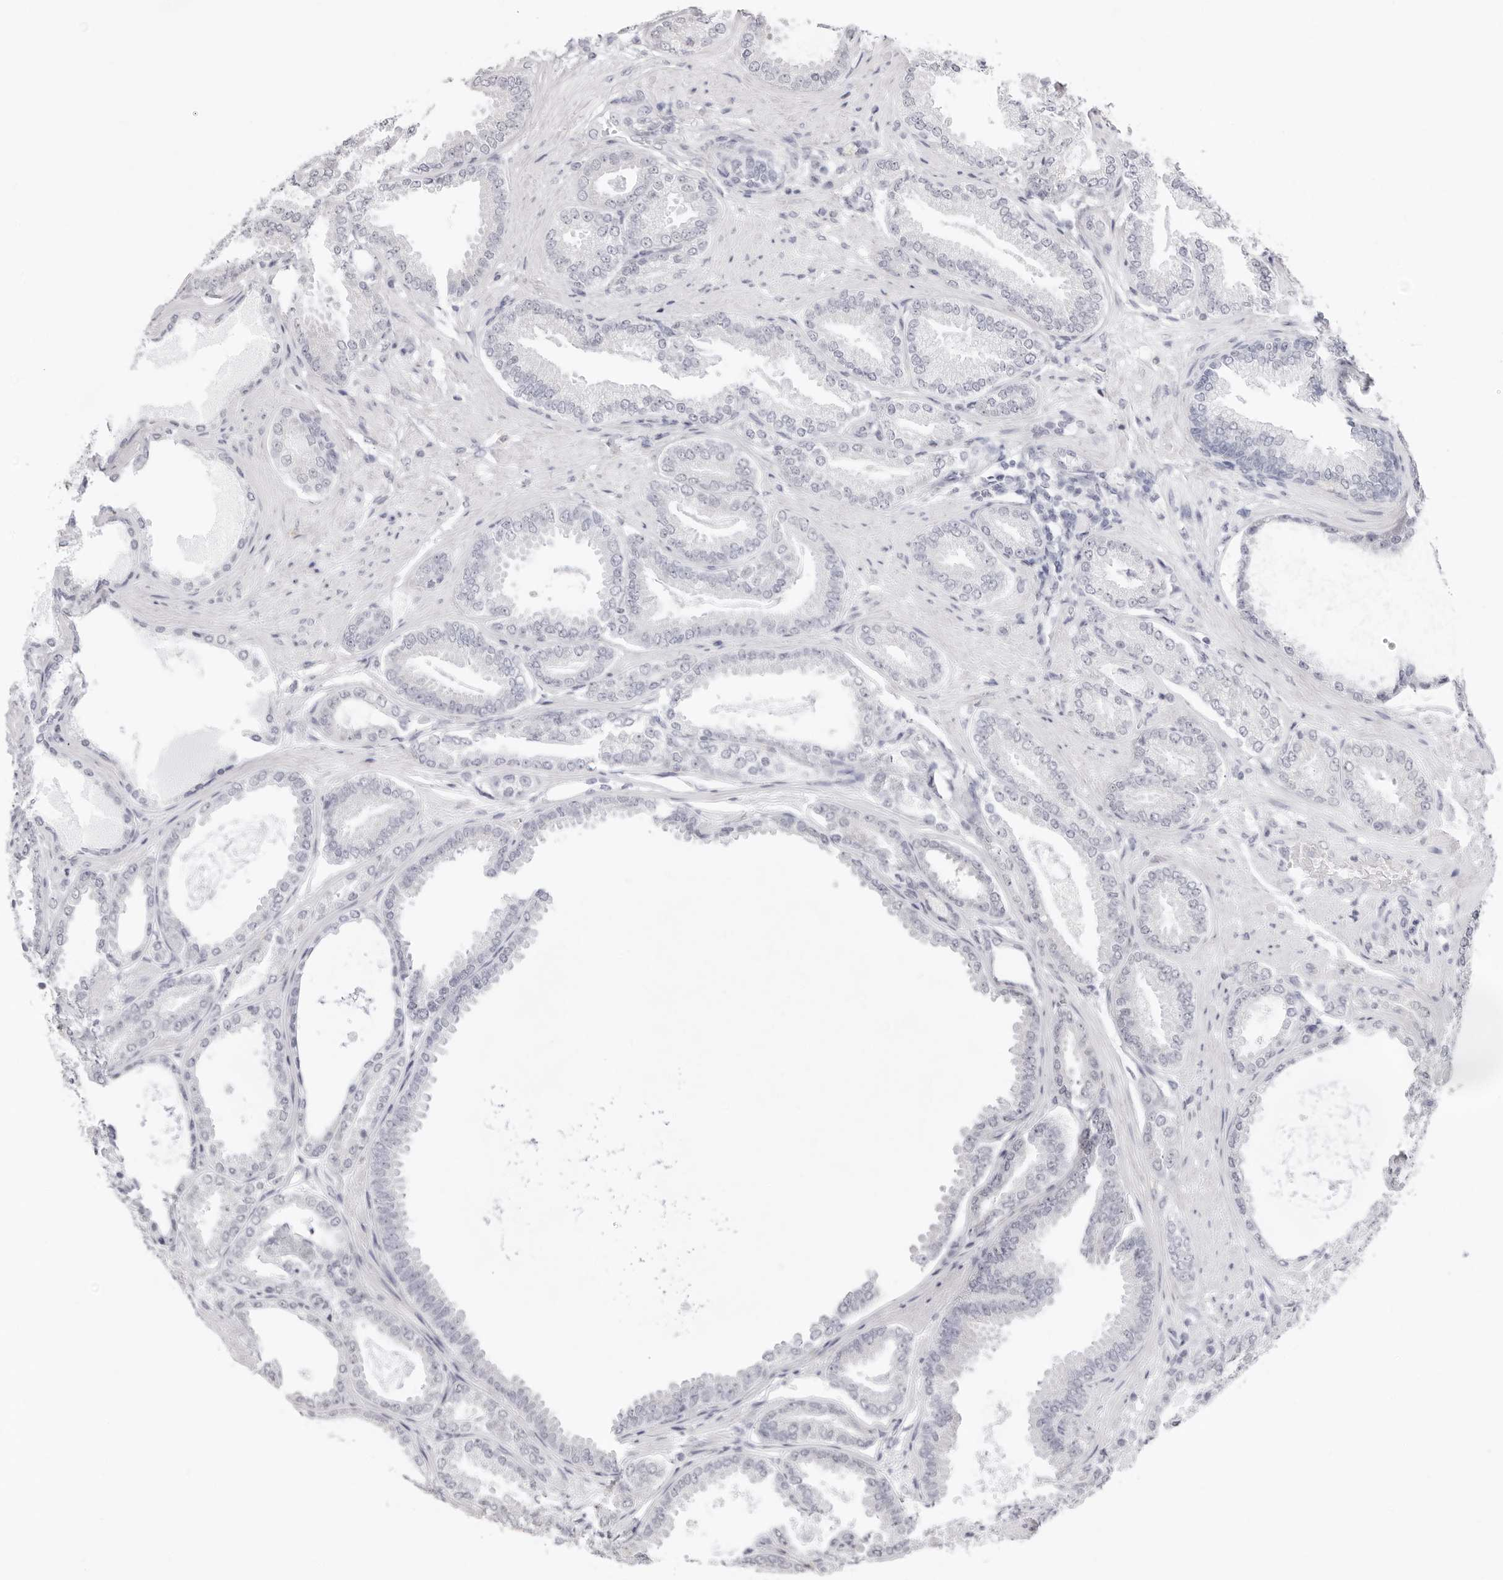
{"staining": {"intensity": "negative", "quantity": "none", "location": "none"}, "tissue": "prostate cancer", "cell_type": "Tumor cells", "image_type": "cancer", "snomed": [{"axis": "morphology", "description": "Adenocarcinoma, Low grade"}, {"axis": "topography", "description": "Prostate"}], "caption": "Prostate low-grade adenocarcinoma was stained to show a protein in brown. There is no significant expression in tumor cells.", "gene": "FDPS", "patient": {"sex": "male", "age": 71}}